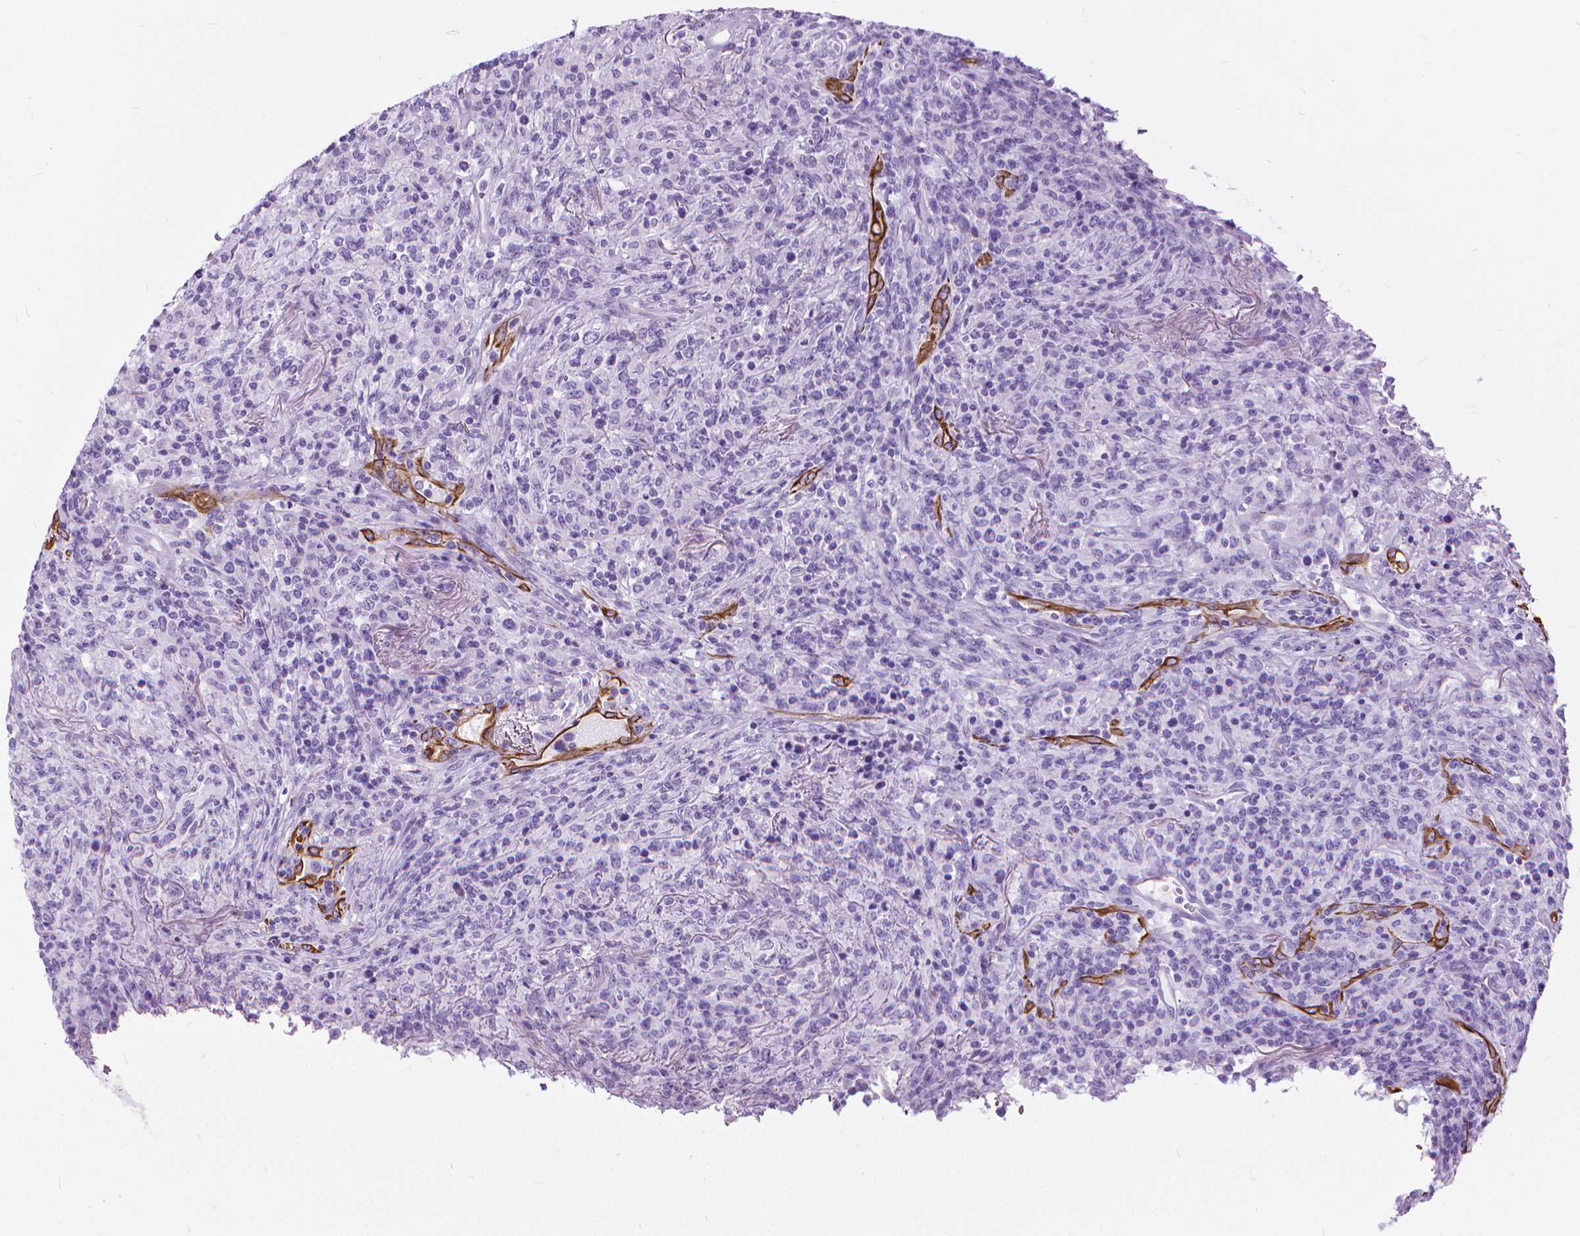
{"staining": {"intensity": "negative", "quantity": "none", "location": "none"}, "tissue": "lymphoma", "cell_type": "Tumor cells", "image_type": "cancer", "snomed": [{"axis": "morphology", "description": "Malignant lymphoma, non-Hodgkin's type, High grade"}, {"axis": "topography", "description": "Lung"}], "caption": "The photomicrograph displays no significant staining in tumor cells of lymphoma. Nuclei are stained in blue.", "gene": "HTR2B", "patient": {"sex": "male", "age": 79}}